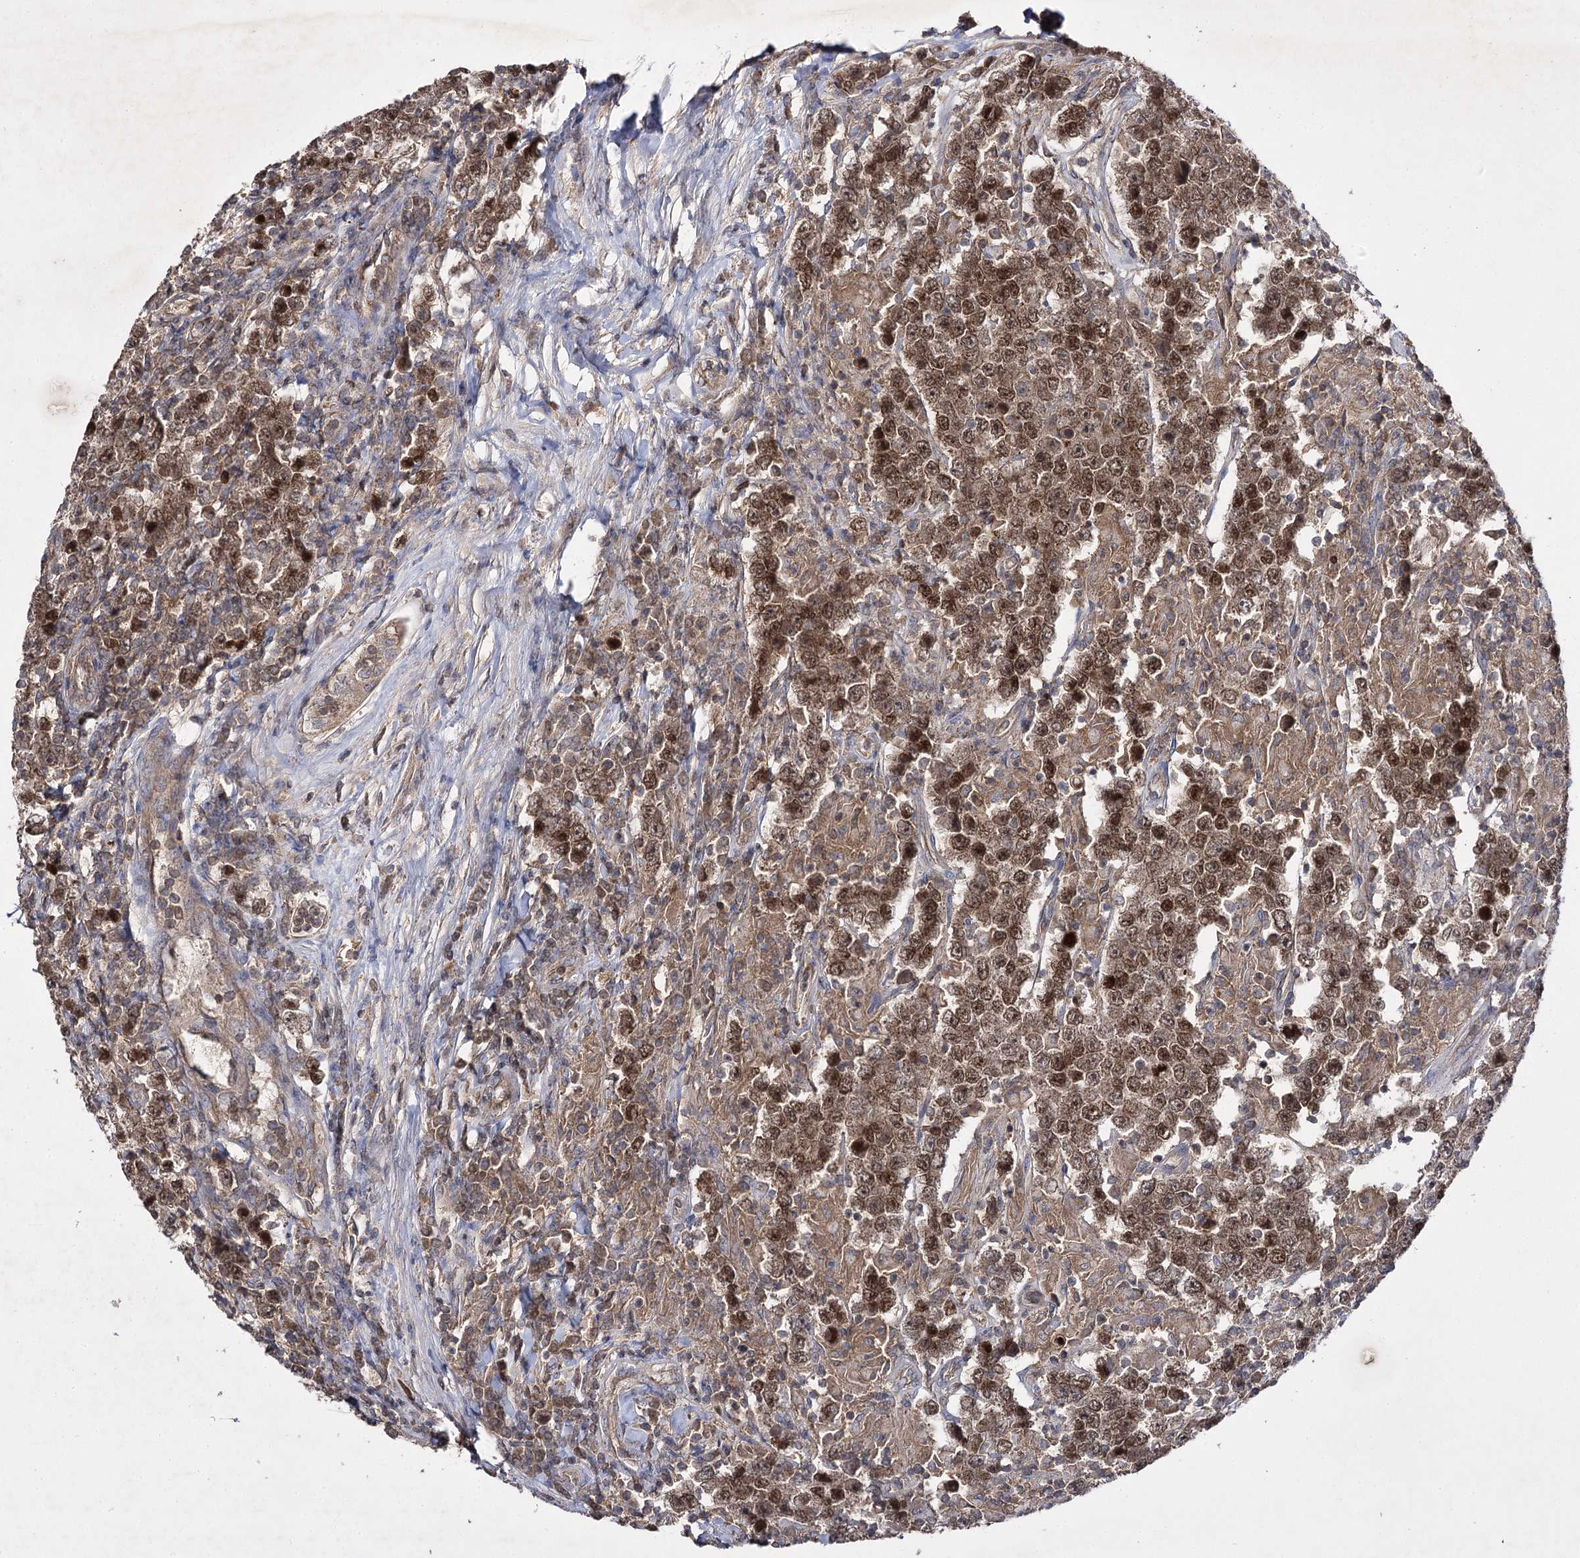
{"staining": {"intensity": "moderate", "quantity": ">75%", "location": "cytoplasmic/membranous,nuclear"}, "tissue": "testis cancer", "cell_type": "Tumor cells", "image_type": "cancer", "snomed": [{"axis": "morphology", "description": "Normal tissue, NOS"}, {"axis": "morphology", "description": "Urothelial carcinoma, High grade"}, {"axis": "morphology", "description": "Seminoma, NOS"}, {"axis": "morphology", "description": "Carcinoma, Embryonal, NOS"}, {"axis": "topography", "description": "Urinary bladder"}, {"axis": "topography", "description": "Testis"}], "caption": "IHC (DAB) staining of embryonal carcinoma (testis) displays moderate cytoplasmic/membranous and nuclear protein positivity in about >75% of tumor cells.", "gene": "BCR", "patient": {"sex": "male", "age": 41}}